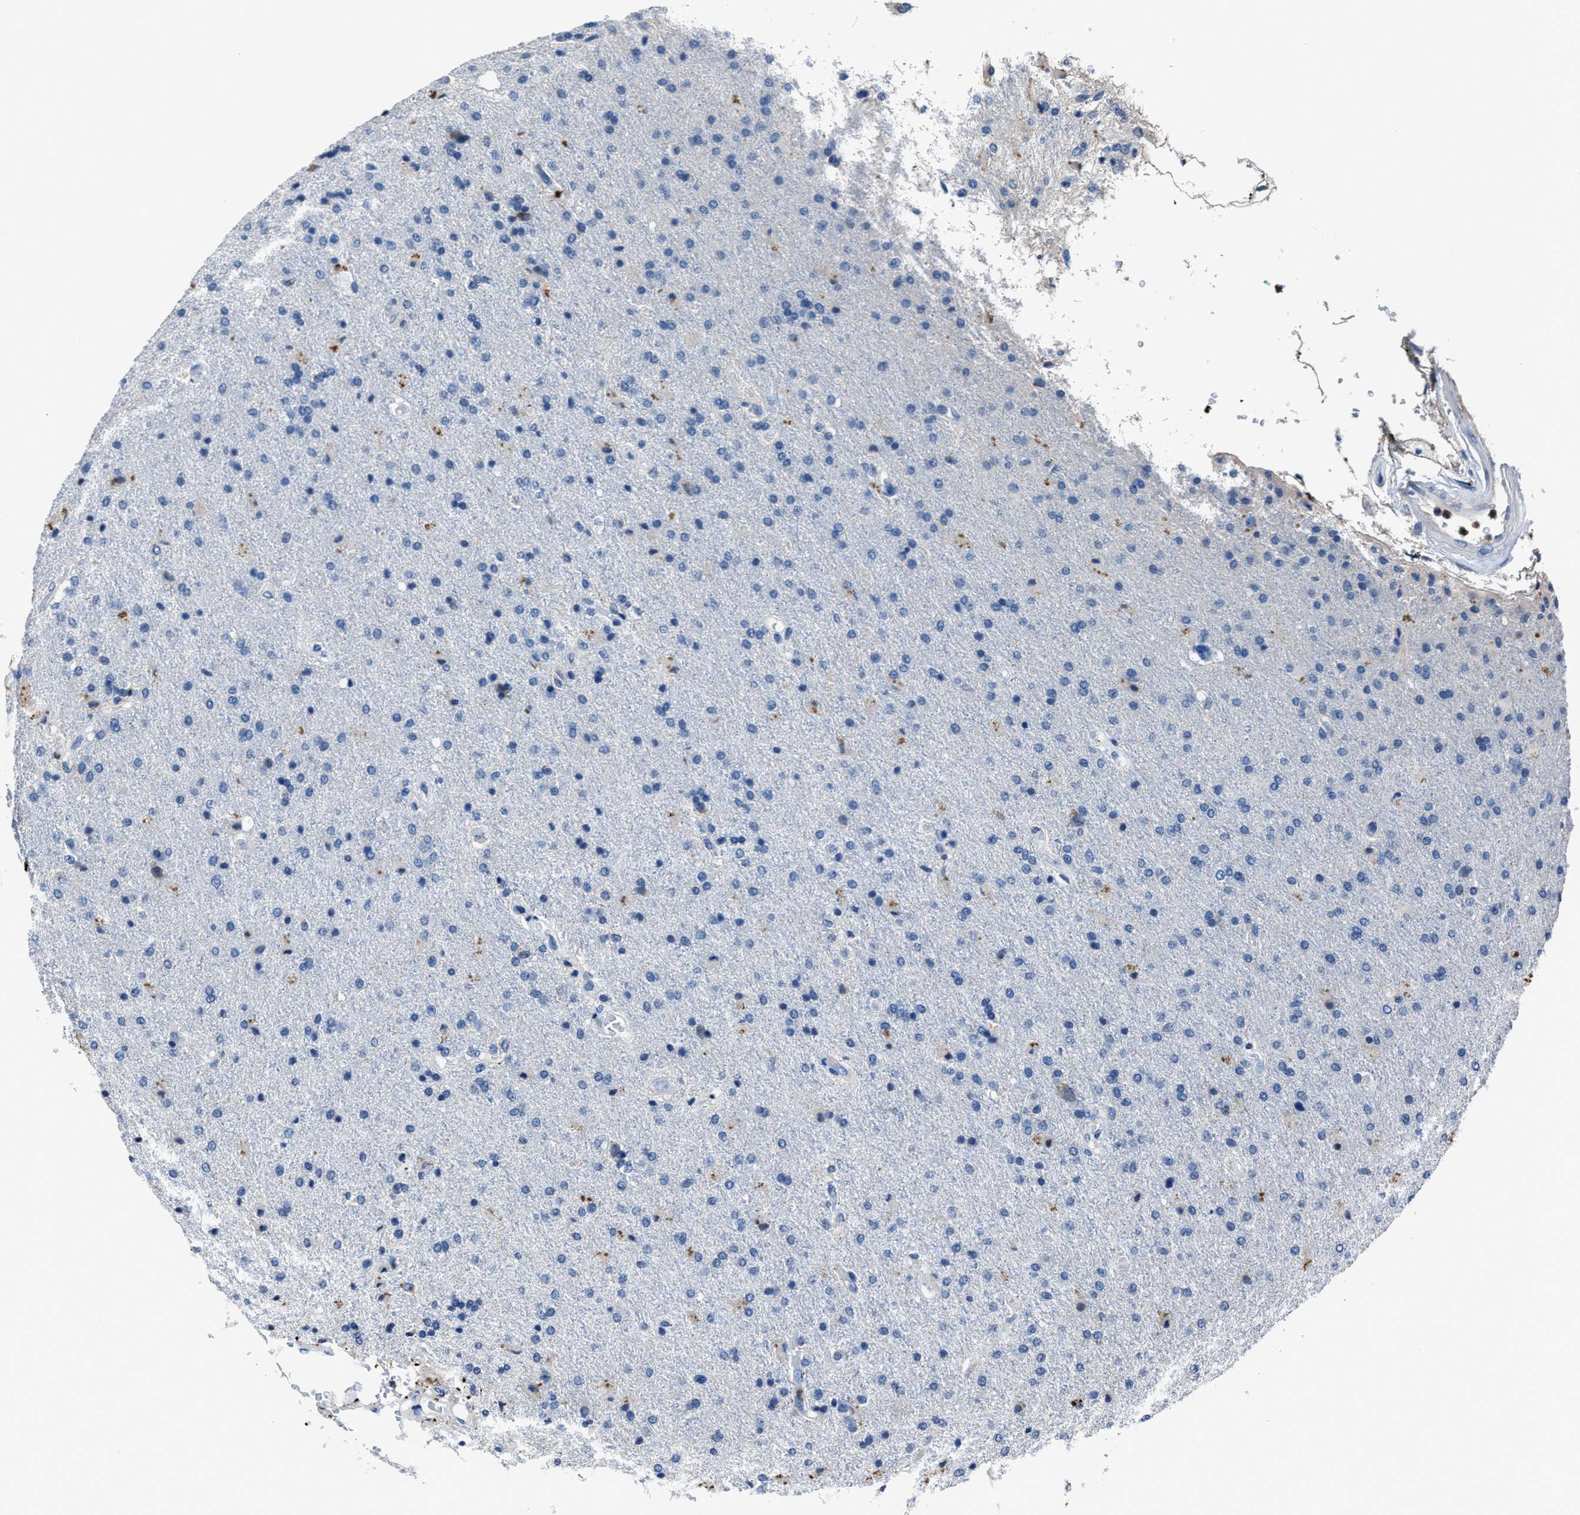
{"staining": {"intensity": "negative", "quantity": "none", "location": "none"}, "tissue": "glioma", "cell_type": "Tumor cells", "image_type": "cancer", "snomed": [{"axis": "morphology", "description": "Glioma, malignant, High grade"}, {"axis": "topography", "description": "Brain"}], "caption": "Immunohistochemistry of glioma exhibits no staining in tumor cells. (DAB immunohistochemistry (IHC) with hematoxylin counter stain).", "gene": "FGL2", "patient": {"sex": "male", "age": 72}}